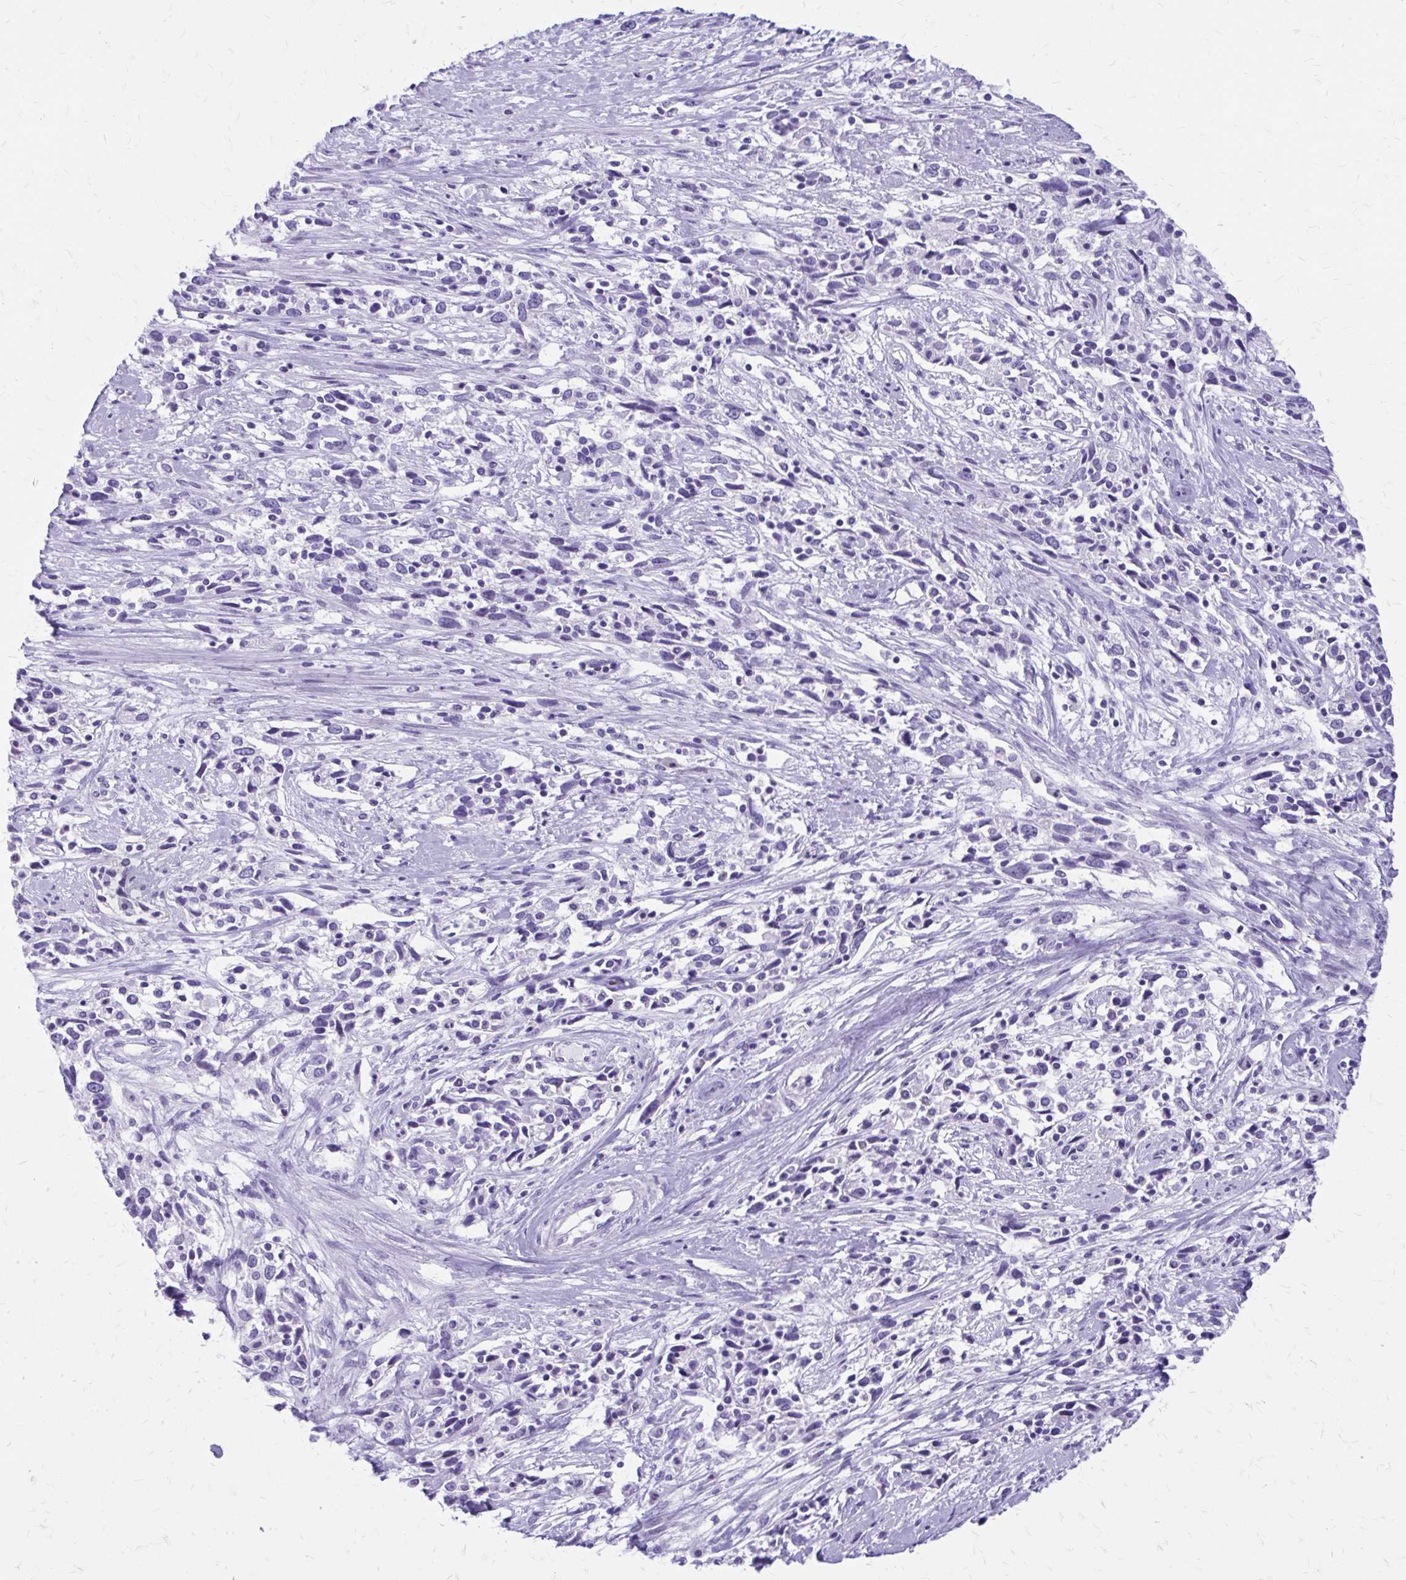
{"staining": {"intensity": "negative", "quantity": "none", "location": "none"}, "tissue": "cervical cancer", "cell_type": "Tumor cells", "image_type": "cancer", "snomed": [{"axis": "morphology", "description": "Adenocarcinoma, NOS"}, {"axis": "topography", "description": "Cervix"}], "caption": "This micrograph is of cervical adenocarcinoma stained with immunohistochemistry (IHC) to label a protein in brown with the nuclei are counter-stained blue. There is no expression in tumor cells. (DAB immunohistochemistry (IHC), high magnification).", "gene": "LCN15", "patient": {"sex": "female", "age": 40}}